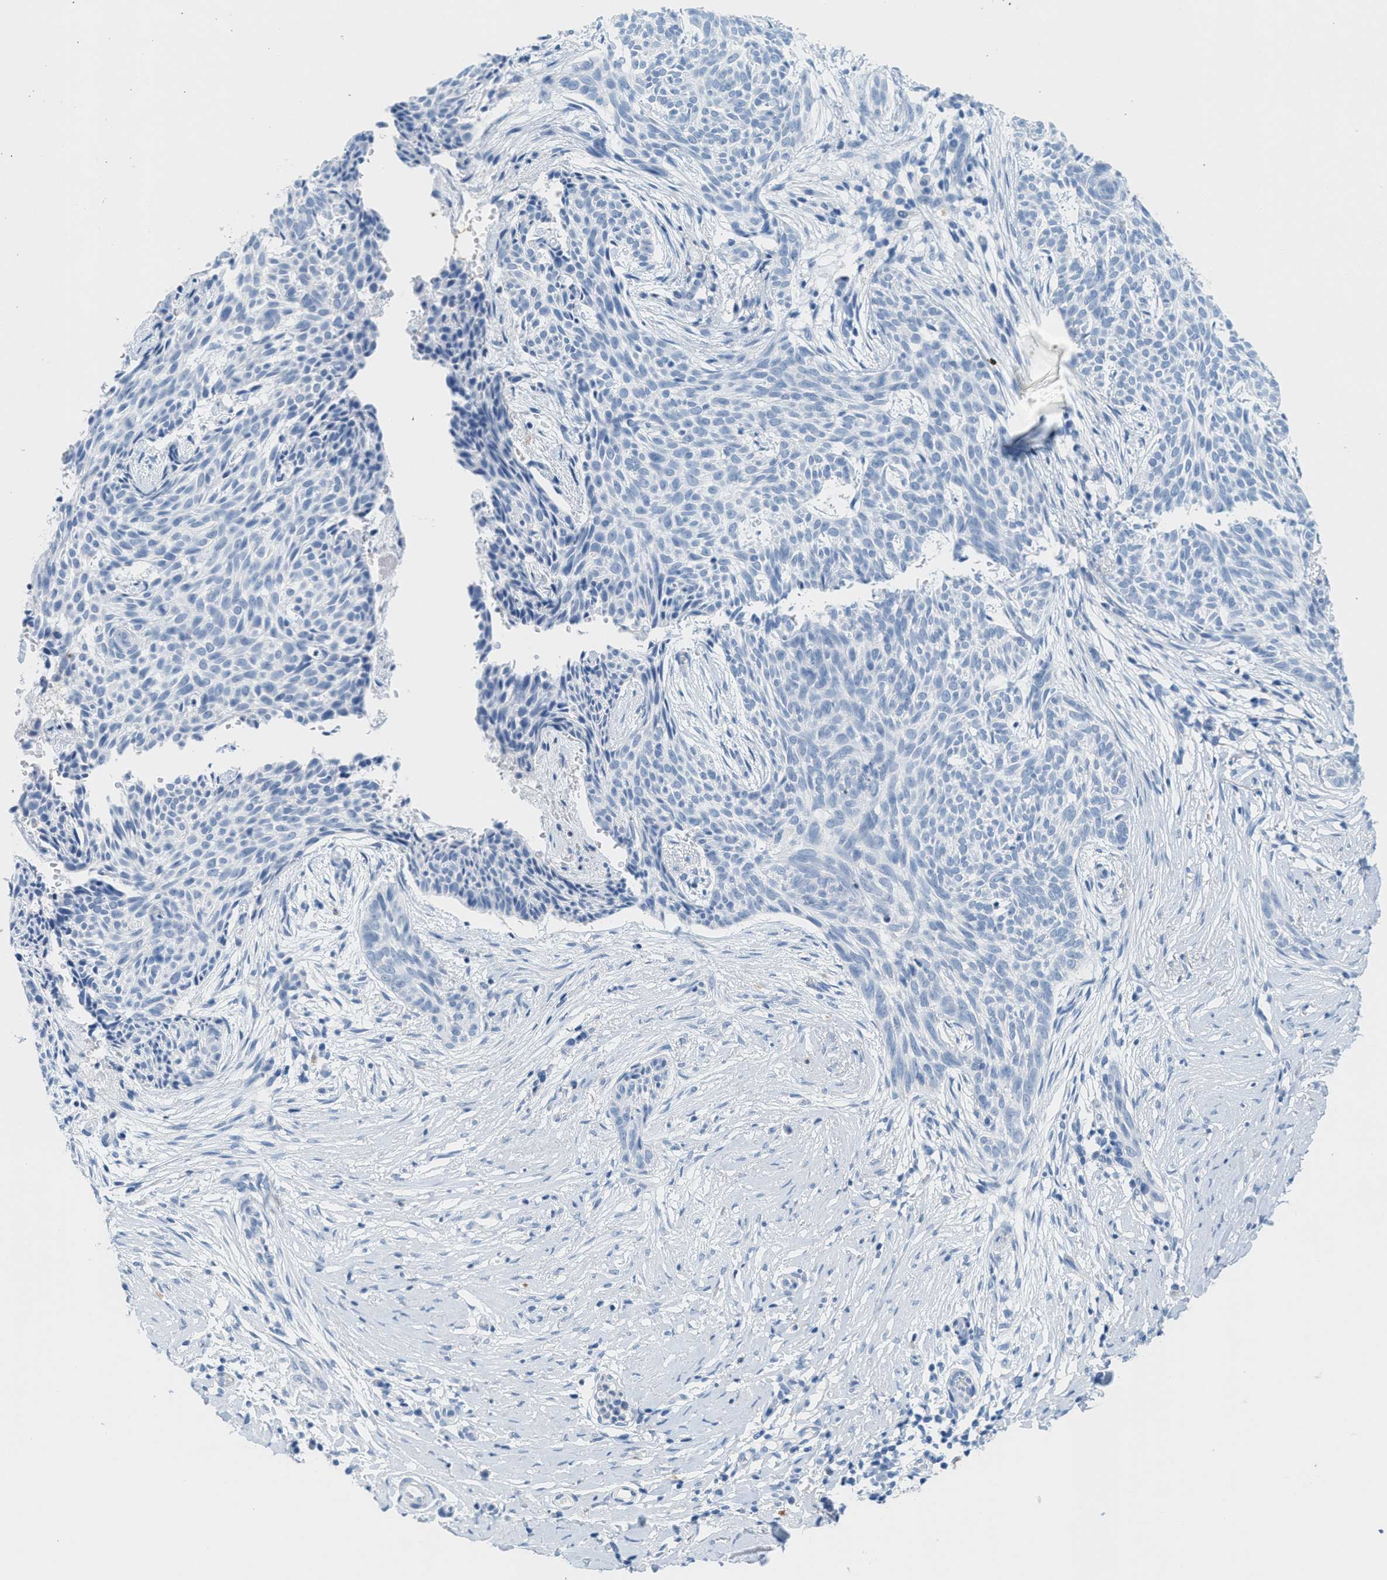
{"staining": {"intensity": "negative", "quantity": "none", "location": "none"}, "tissue": "skin cancer", "cell_type": "Tumor cells", "image_type": "cancer", "snomed": [{"axis": "morphology", "description": "Basal cell carcinoma"}, {"axis": "topography", "description": "Skin"}], "caption": "Tumor cells are negative for brown protein staining in skin cancer.", "gene": "GPM6A", "patient": {"sex": "female", "age": 59}}